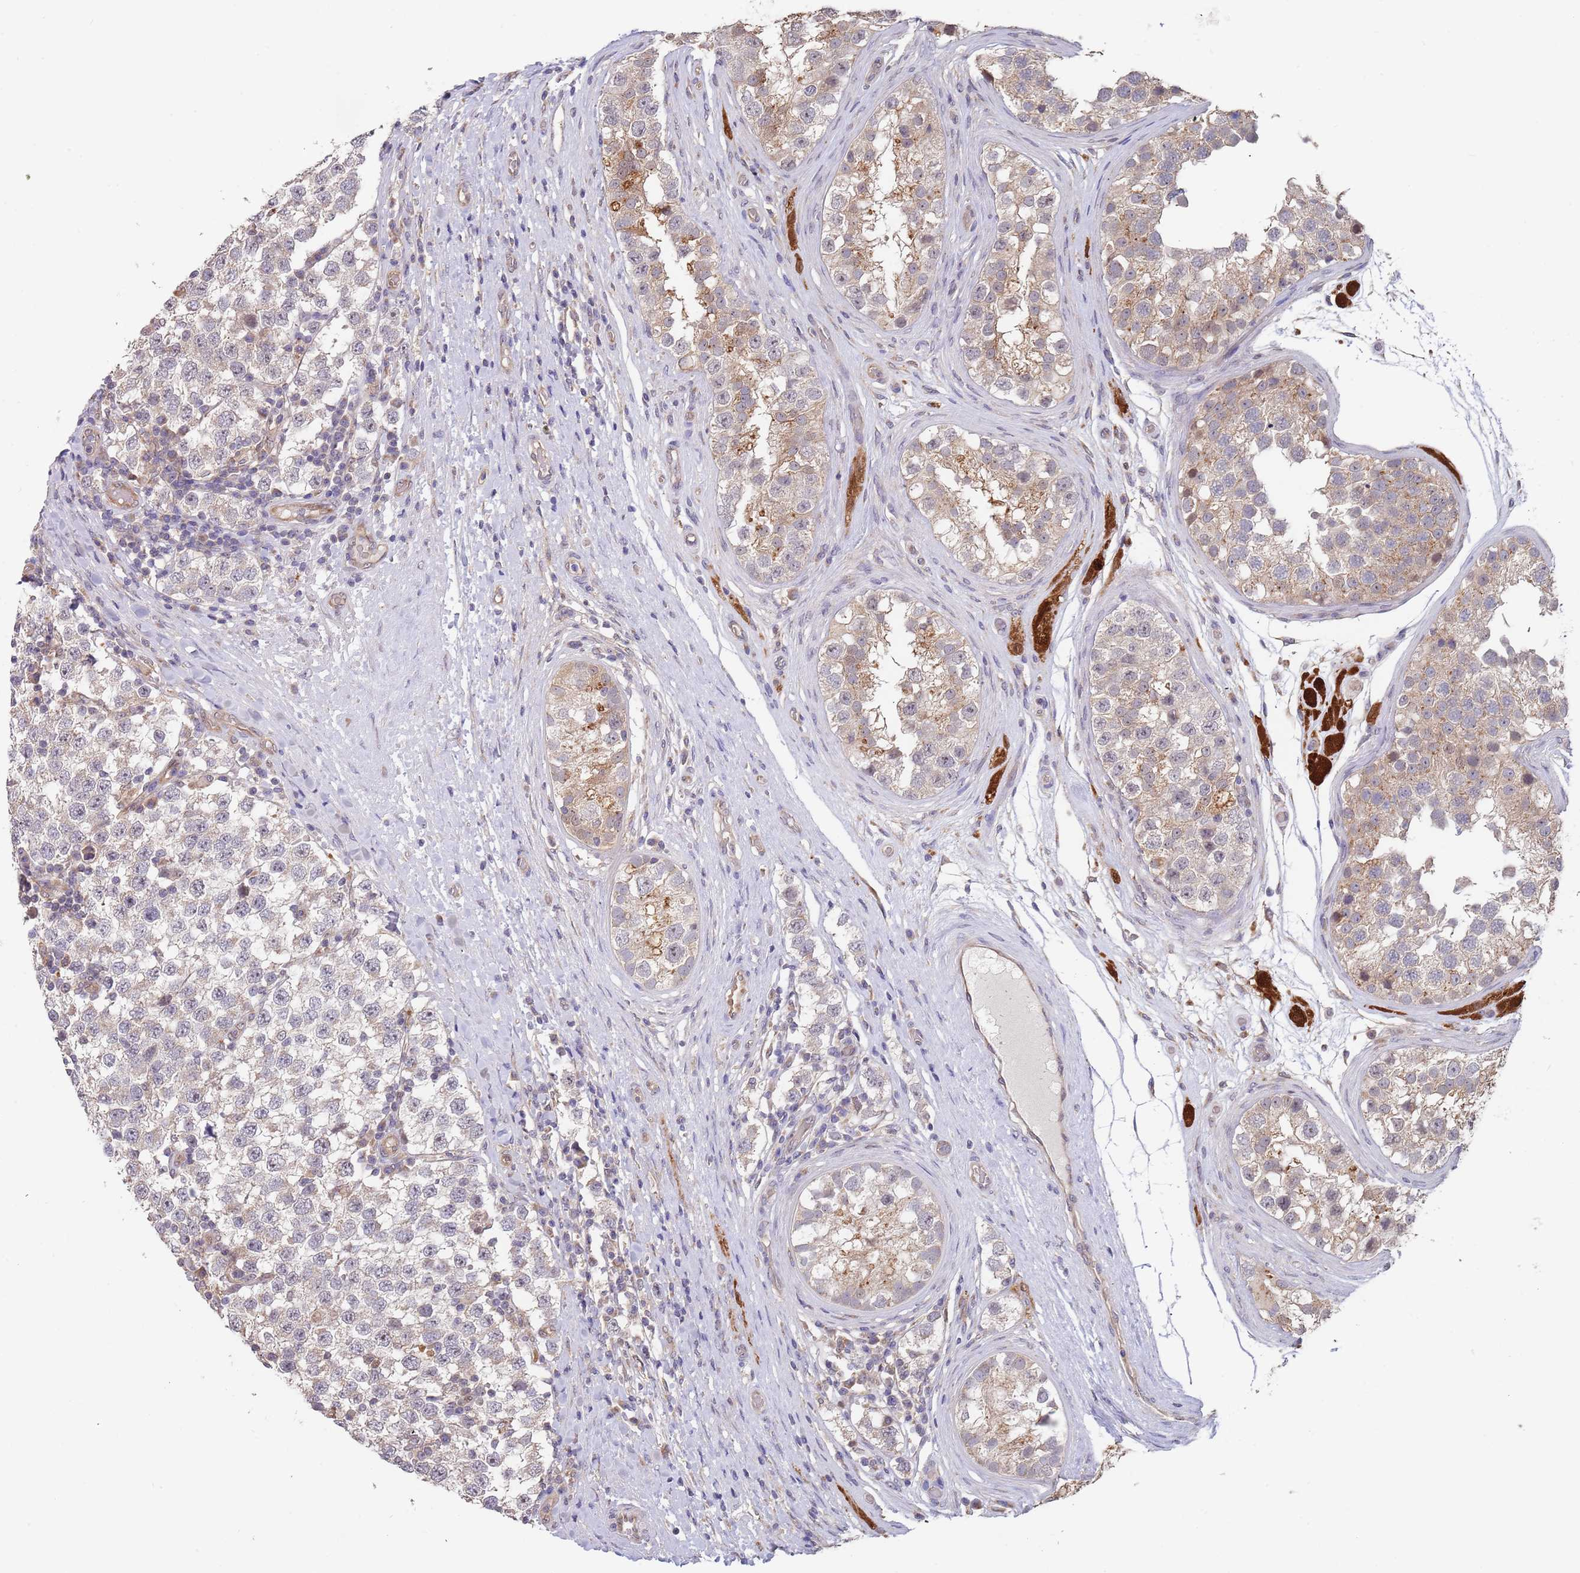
{"staining": {"intensity": "weak", "quantity": "<25%", "location": "cytoplasmic/membranous"}, "tissue": "testis cancer", "cell_type": "Tumor cells", "image_type": "cancer", "snomed": [{"axis": "morphology", "description": "Seminoma, NOS"}, {"axis": "topography", "description": "Testis"}], "caption": "This is an immunohistochemistry histopathology image of testis cancer. There is no positivity in tumor cells.", "gene": "TMEM64", "patient": {"sex": "male", "age": 34}}